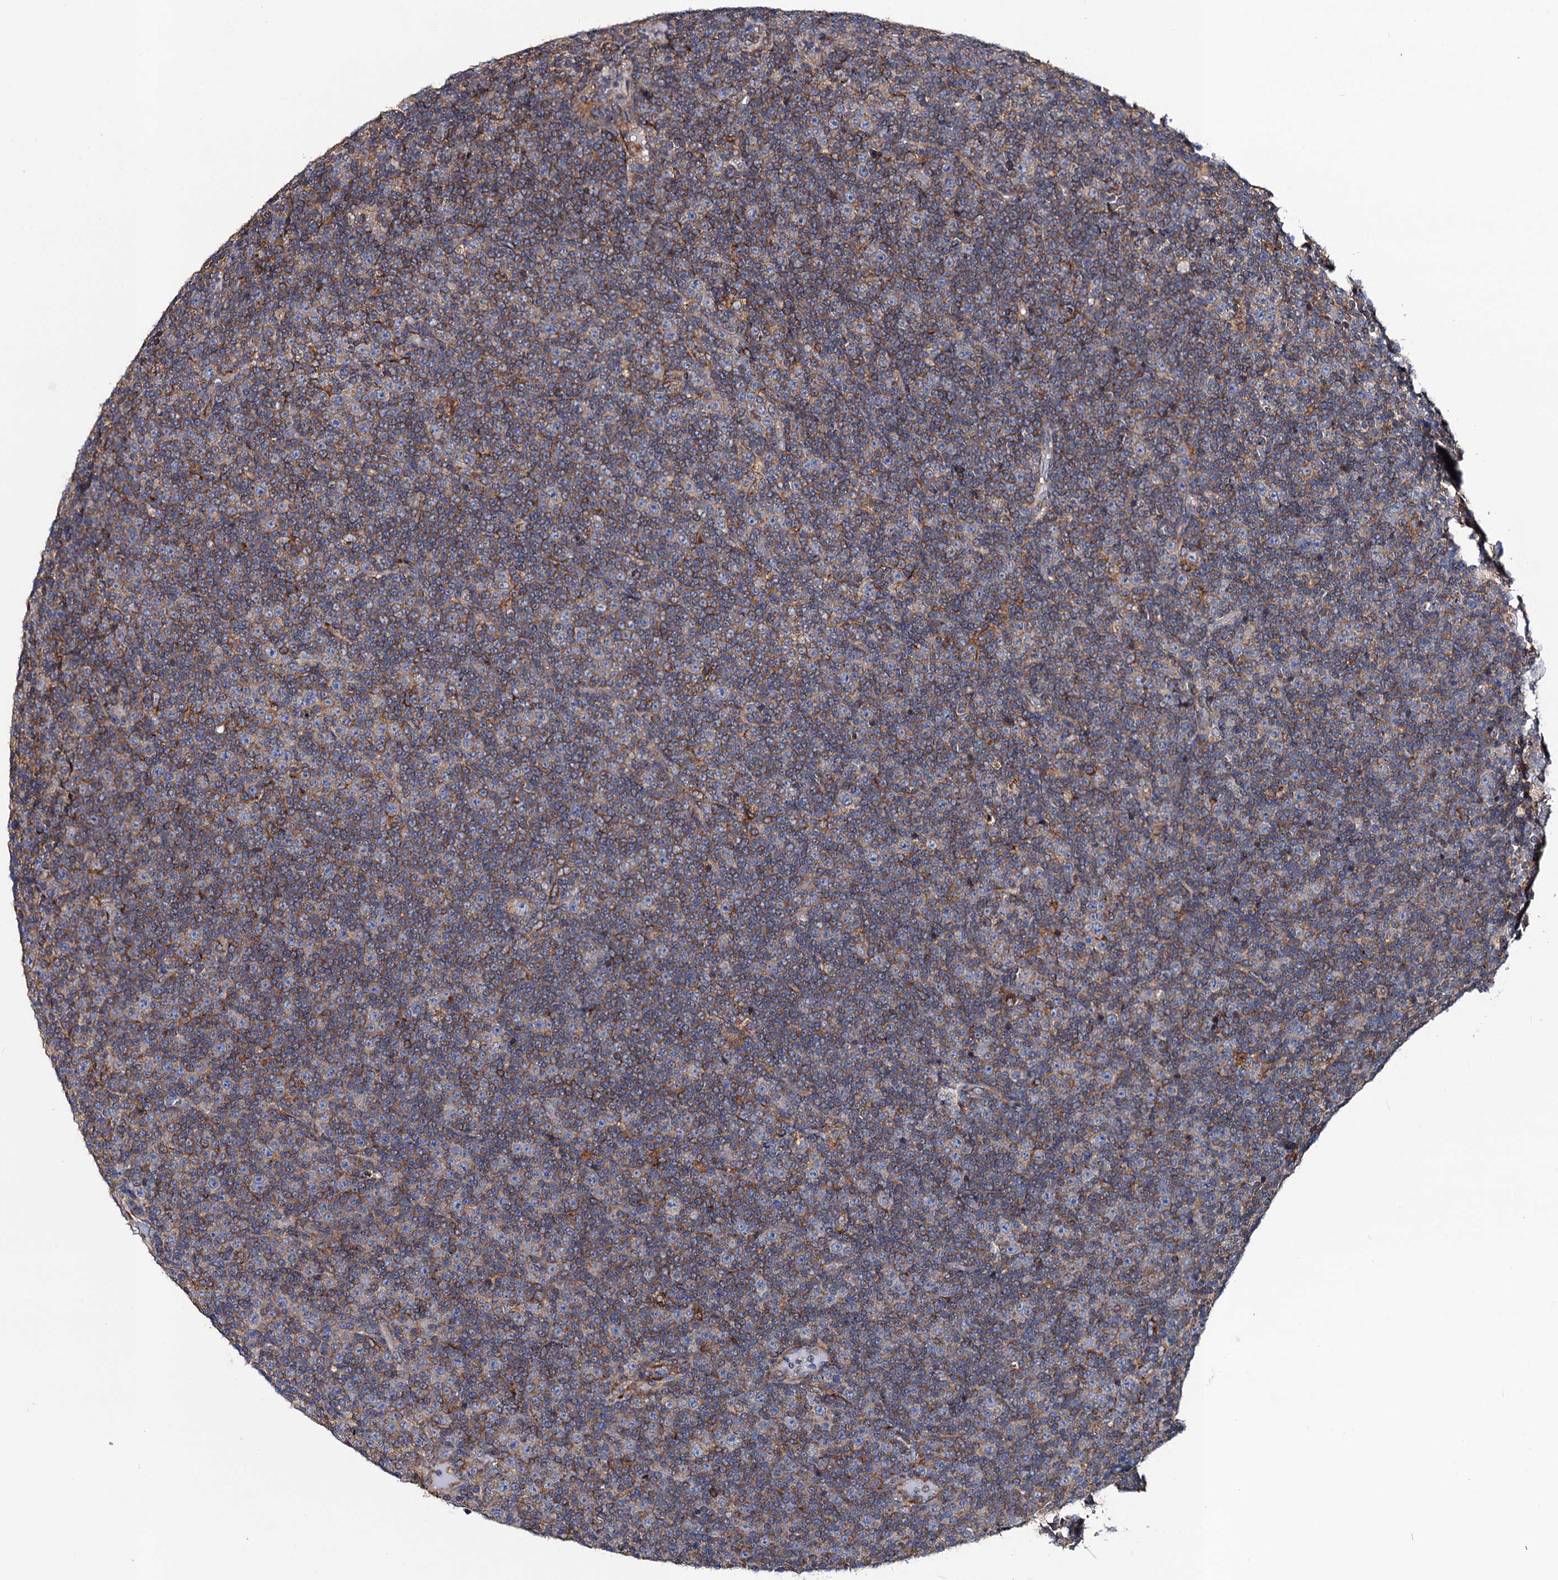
{"staining": {"intensity": "moderate", "quantity": "25%-75%", "location": "cytoplasmic/membranous"}, "tissue": "lymphoma", "cell_type": "Tumor cells", "image_type": "cancer", "snomed": [{"axis": "morphology", "description": "Malignant lymphoma, non-Hodgkin's type, Low grade"}, {"axis": "topography", "description": "Lymph node"}], "caption": "Protein expression analysis of lymphoma exhibits moderate cytoplasmic/membranous positivity in about 25%-75% of tumor cells. (Stains: DAB (3,3'-diaminobenzidine) in brown, nuclei in blue, Microscopy: brightfield microscopy at high magnification).", "gene": "DYDC1", "patient": {"sex": "female", "age": 67}}